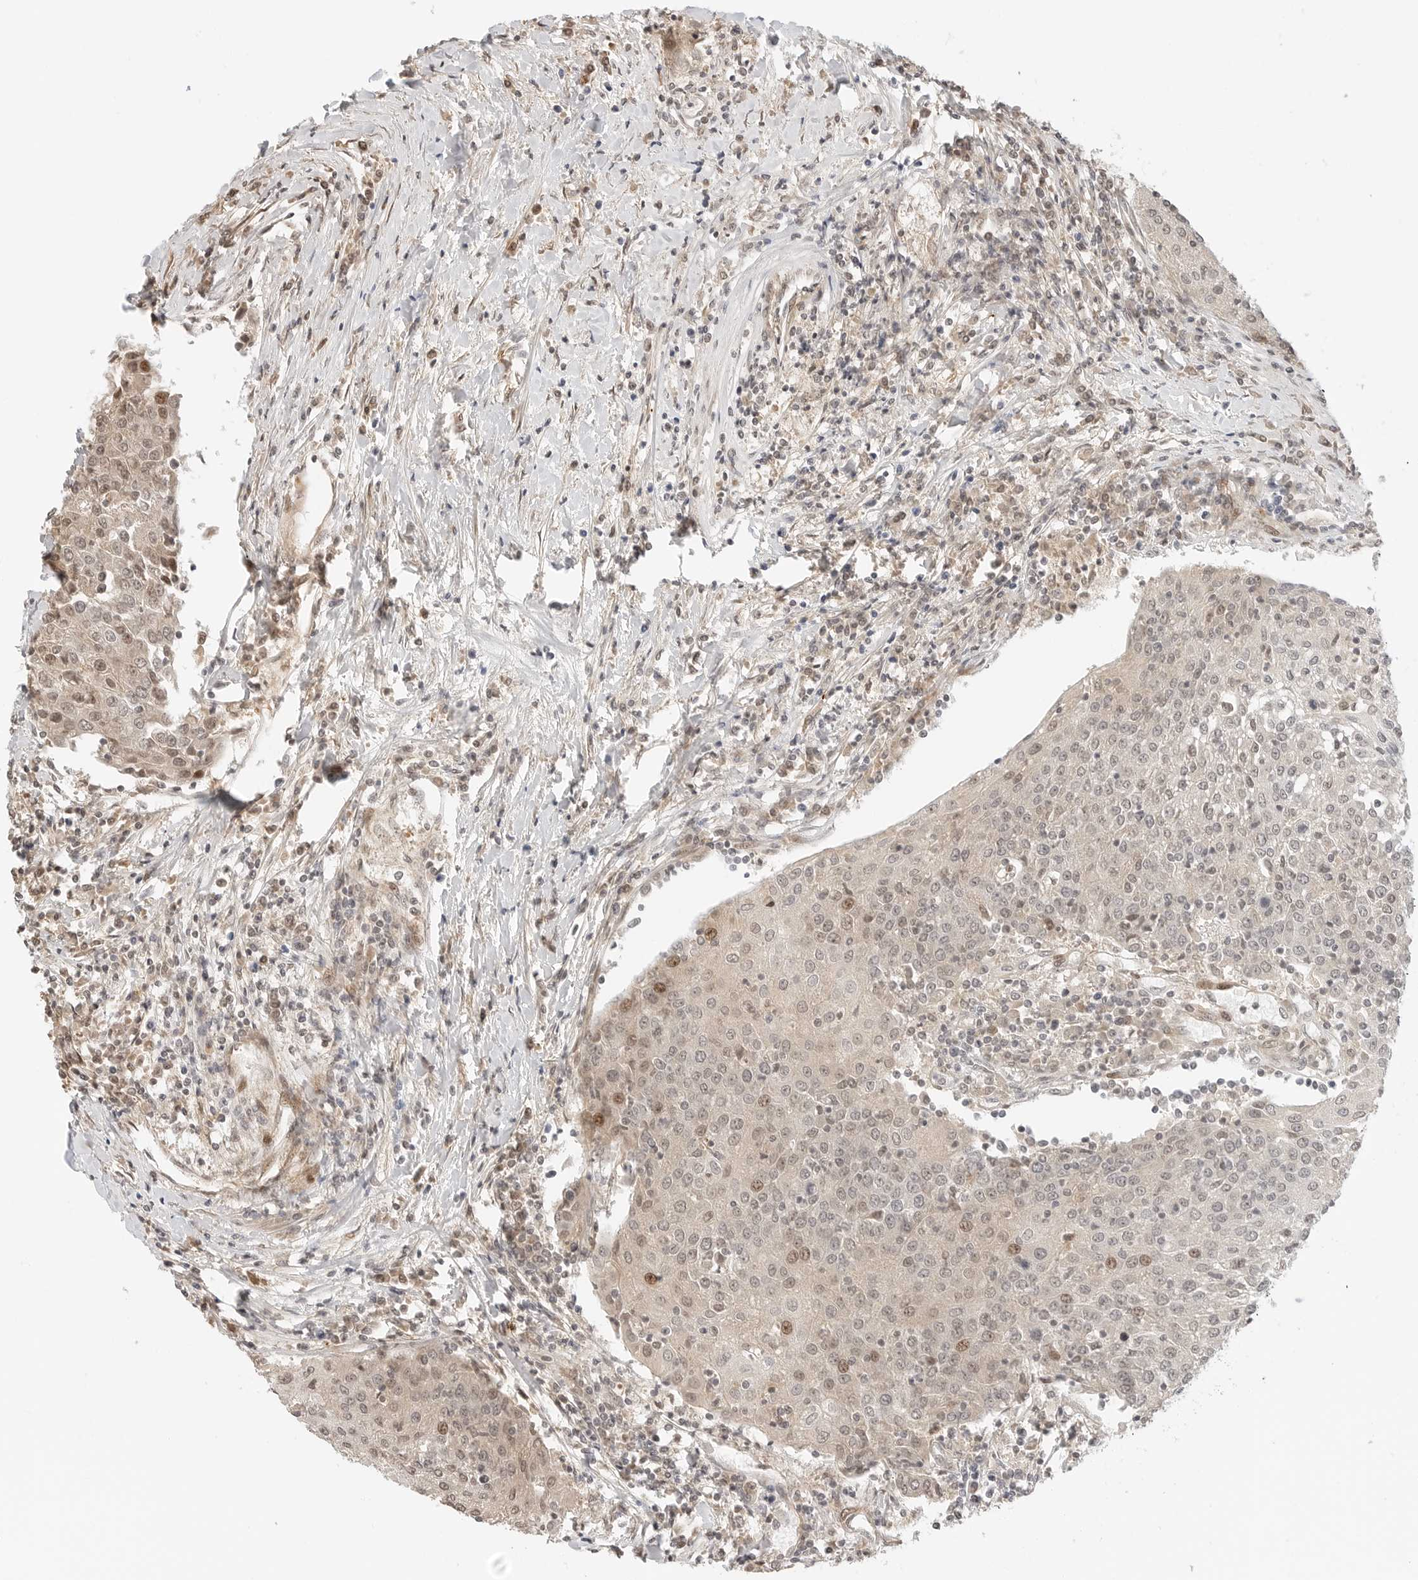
{"staining": {"intensity": "weak", "quantity": "<25%", "location": "nuclear"}, "tissue": "urothelial cancer", "cell_type": "Tumor cells", "image_type": "cancer", "snomed": [{"axis": "morphology", "description": "Urothelial carcinoma, High grade"}, {"axis": "topography", "description": "Urinary bladder"}], "caption": "A histopathology image of human urothelial carcinoma (high-grade) is negative for staining in tumor cells.", "gene": "GEM", "patient": {"sex": "female", "age": 85}}